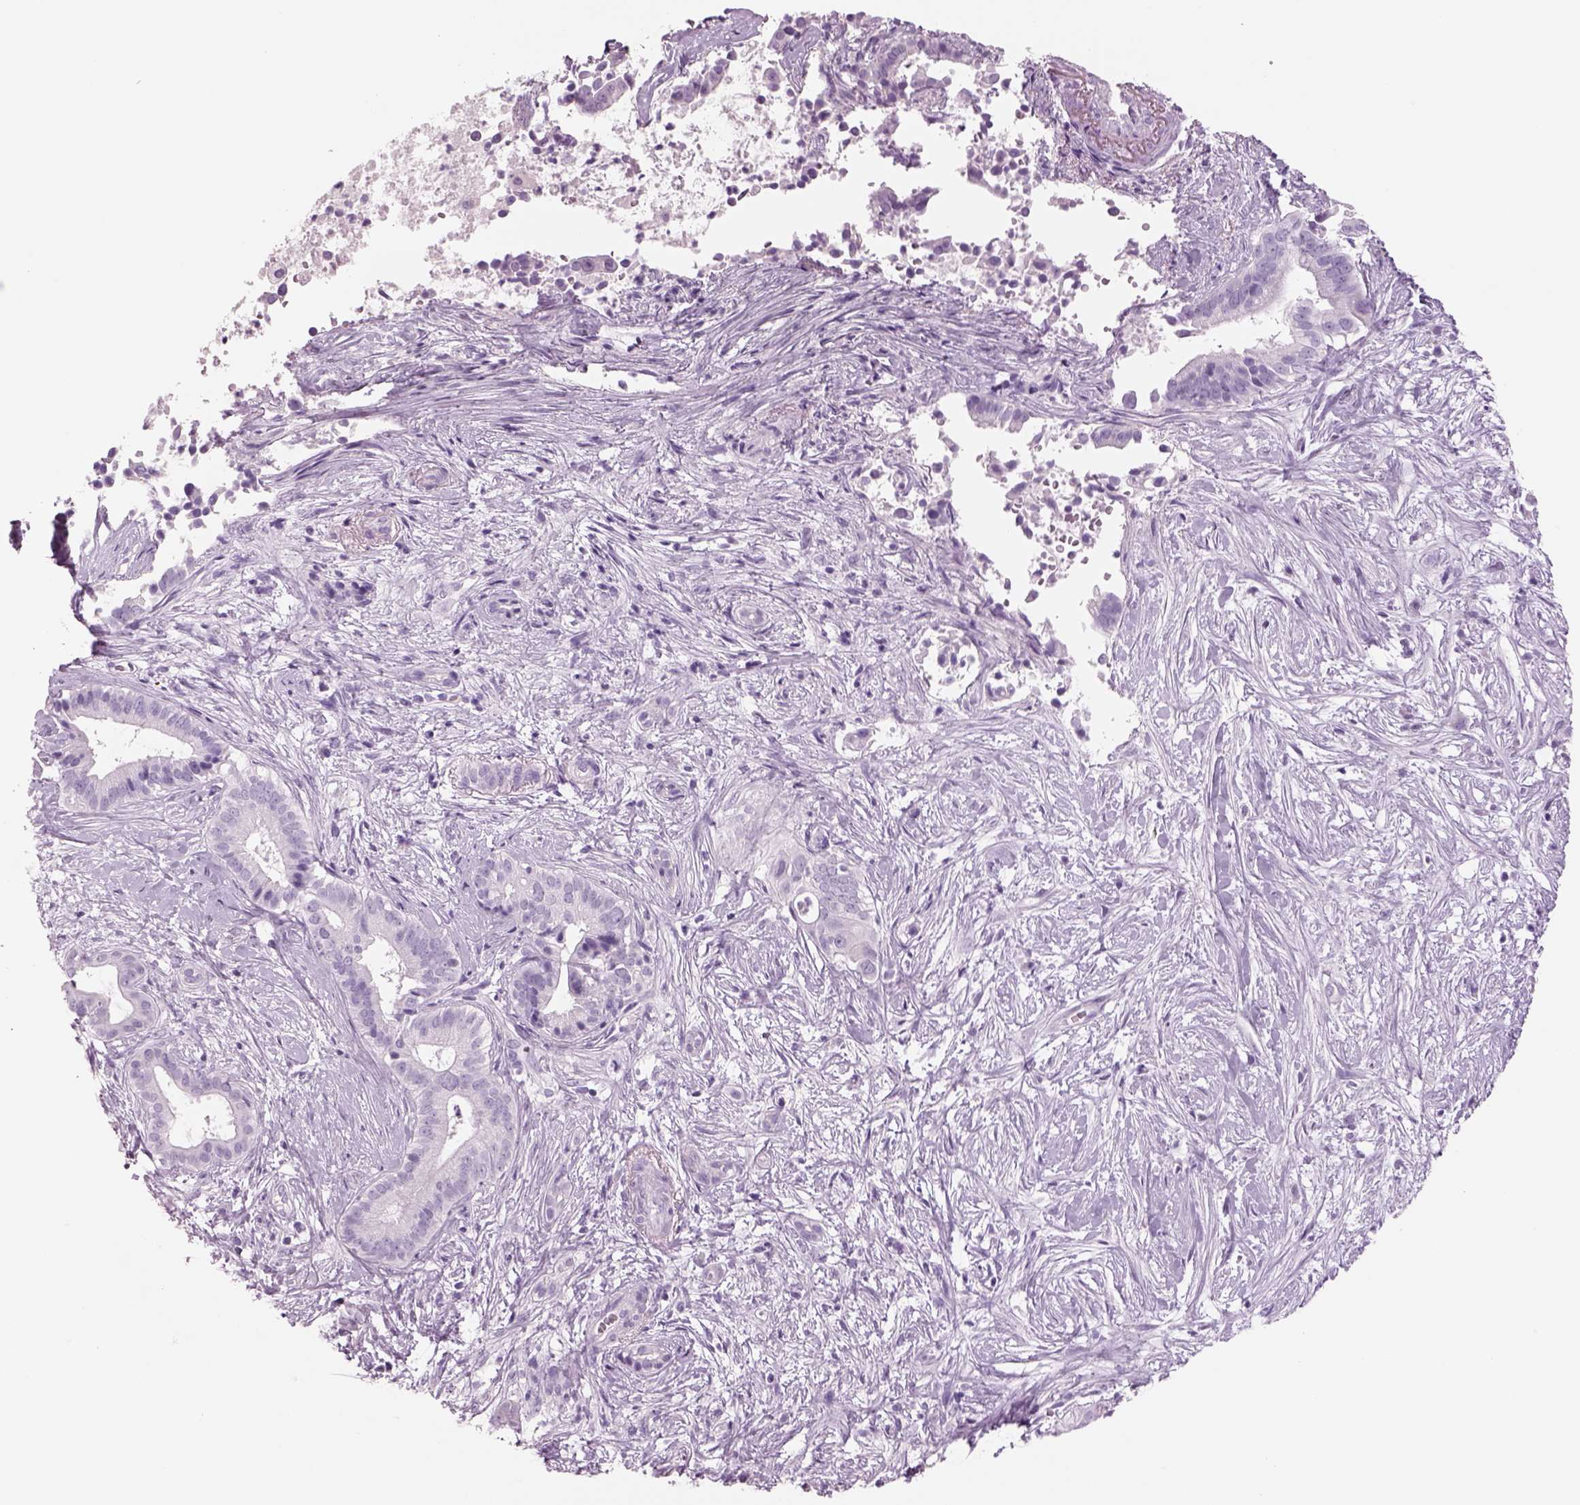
{"staining": {"intensity": "negative", "quantity": "none", "location": "none"}, "tissue": "pancreatic cancer", "cell_type": "Tumor cells", "image_type": "cancer", "snomed": [{"axis": "morphology", "description": "Adenocarcinoma, NOS"}, {"axis": "topography", "description": "Pancreas"}], "caption": "Immunohistochemistry (IHC) of human pancreatic cancer (adenocarcinoma) displays no staining in tumor cells.", "gene": "RHO", "patient": {"sex": "male", "age": 61}}